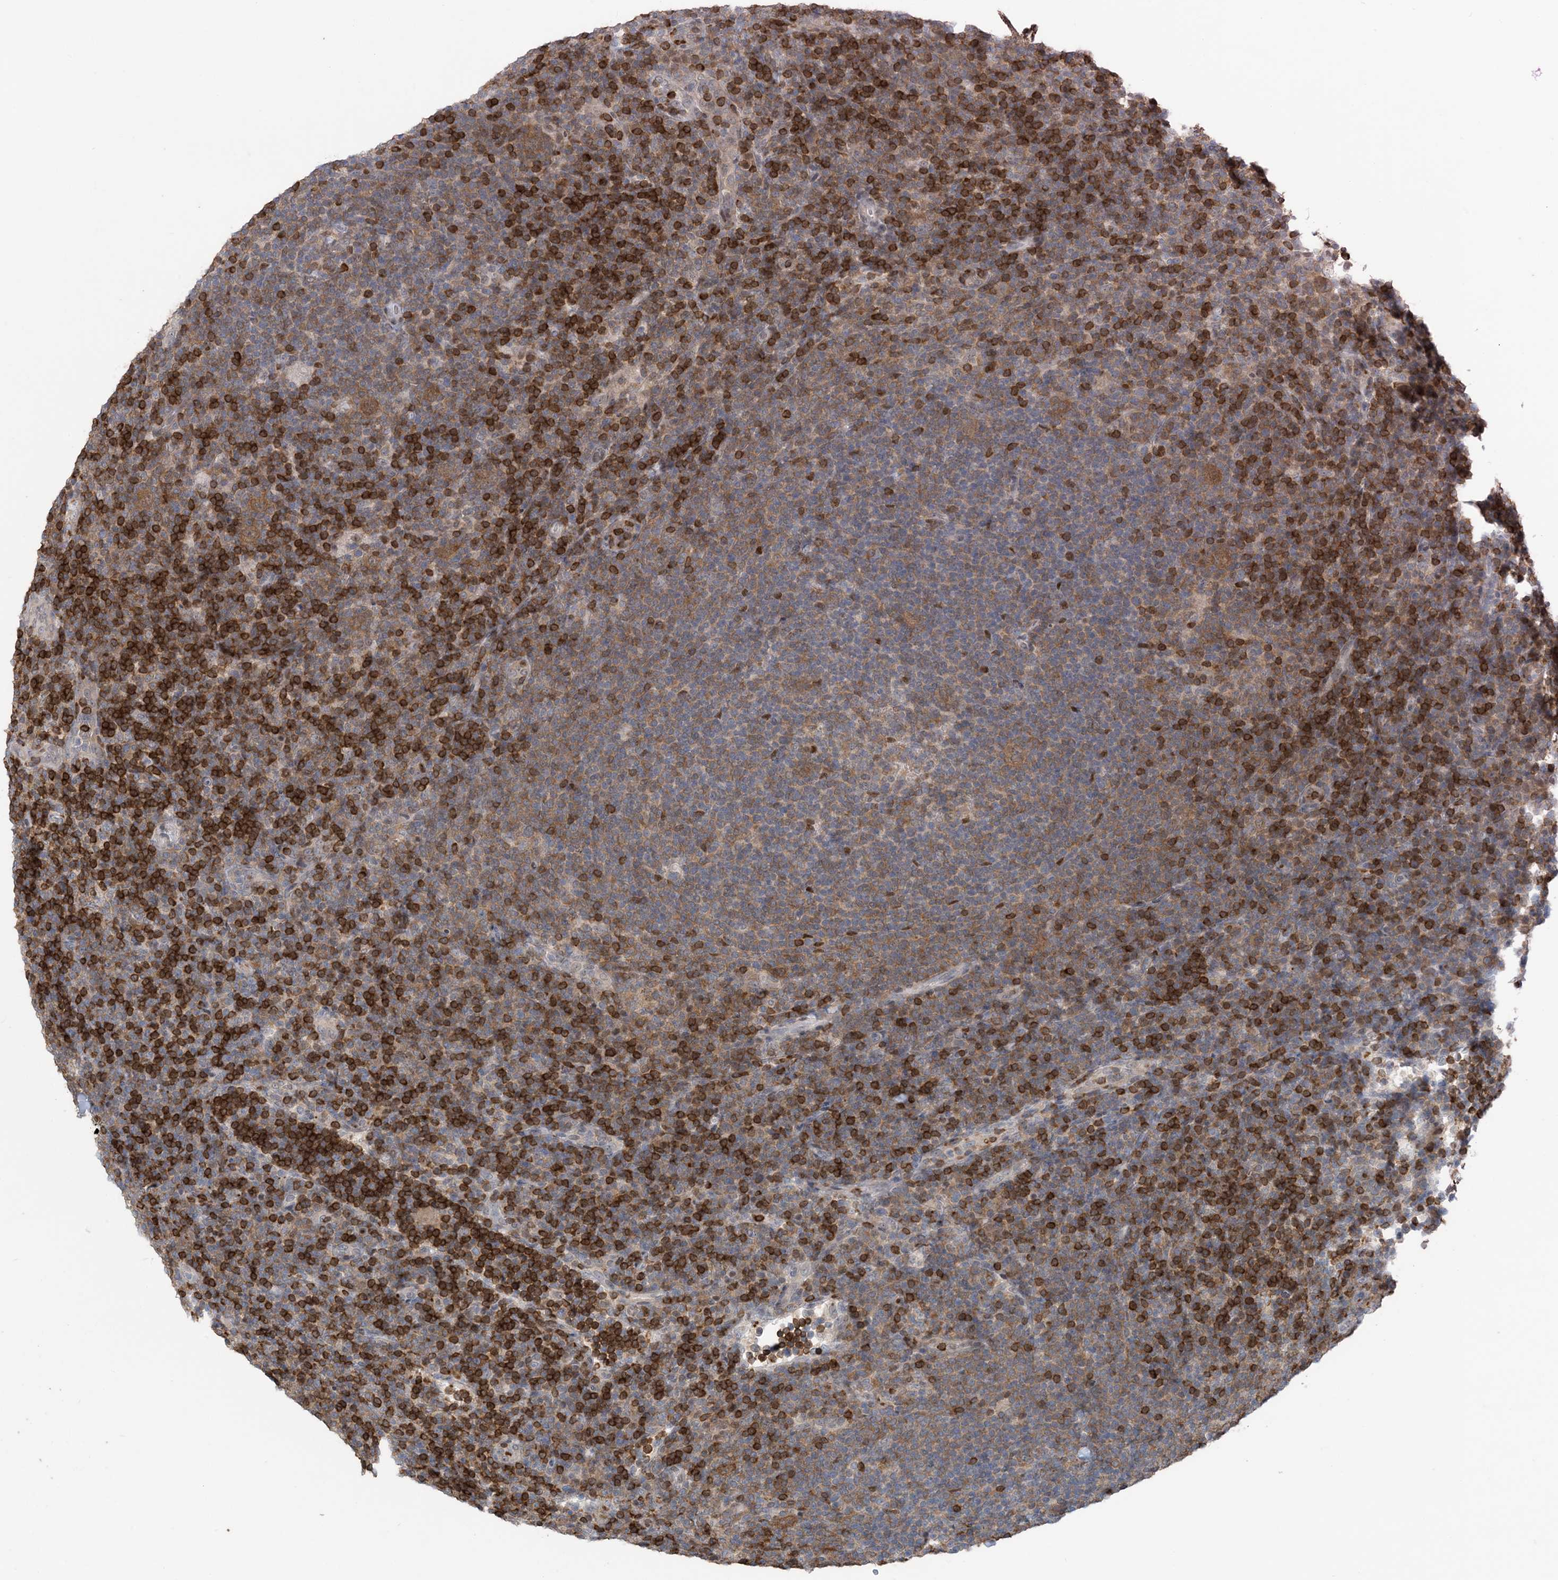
{"staining": {"intensity": "negative", "quantity": "none", "location": "none"}, "tissue": "lymphoma", "cell_type": "Tumor cells", "image_type": "cancer", "snomed": [{"axis": "morphology", "description": "Hodgkin's disease, NOS"}, {"axis": "topography", "description": "Lymph node"}], "caption": "High magnification brightfield microscopy of Hodgkin's disease stained with DAB (brown) and counterstained with hematoxylin (blue): tumor cells show no significant positivity.", "gene": "ZC3H12A", "patient": {"sex": "female", "age": 57}}